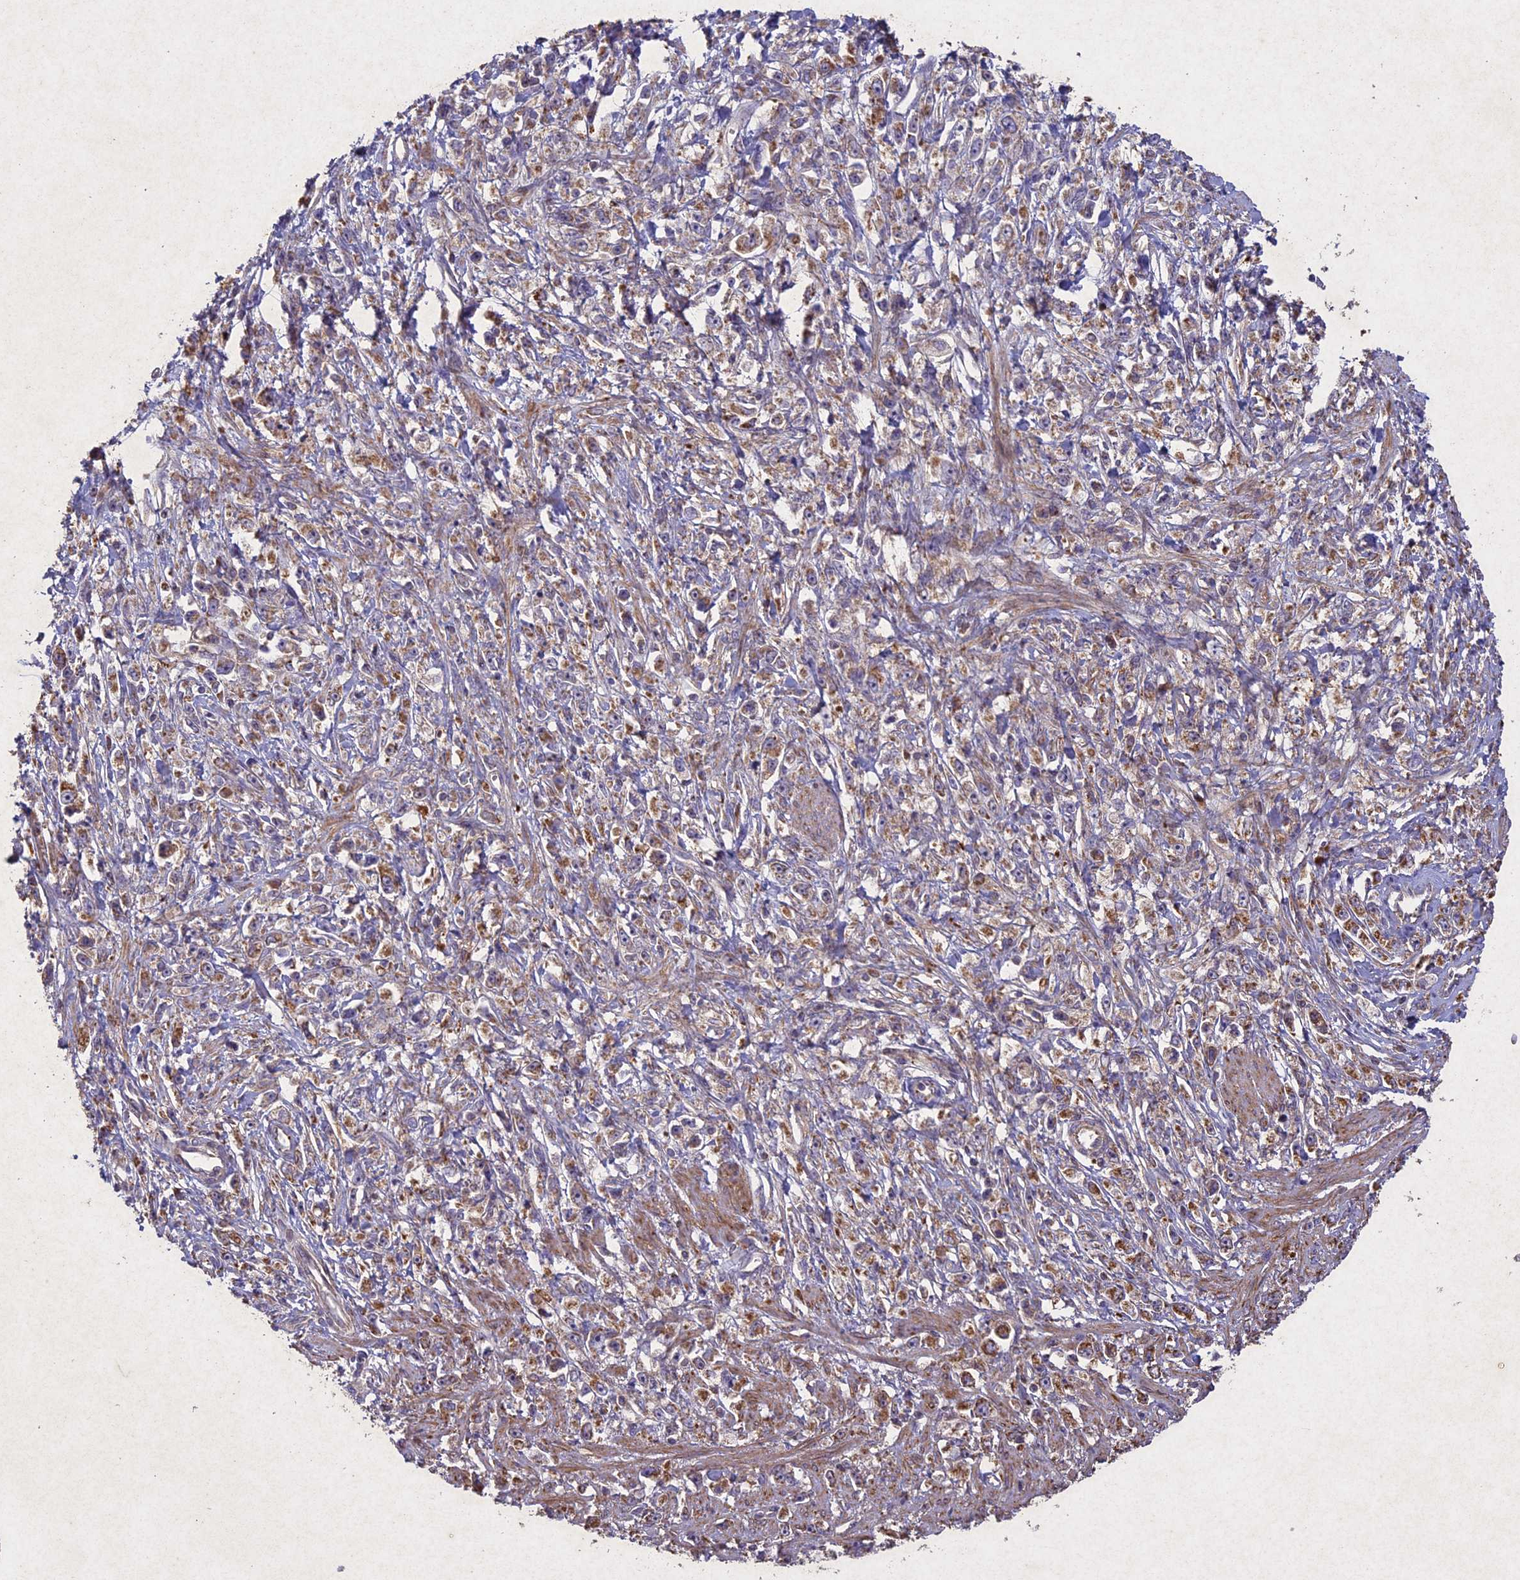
{"staining": {"intensity": "moderate", "quantity": "25%-75%", "location": "cytoplasmic/membranous"}, "tissue": "stomach cancer", "cell_type": "Tumor cells", "image_type": "cancer", "snomed": [{"axis": "morphology", "description": "Adenocarcinoma, NOS"}, {"axis": "topography", "description": "Stomach"}], "caption": "Stomach cancer (adenocarcinoma) was stained to show a protein in brown. There is medium levels of moderate cytoplasmic/membranous expression in about 25%-75% of tumor cells.", "gene": "CIAO2B", "patient": {"sex": "female", "age": 59}}